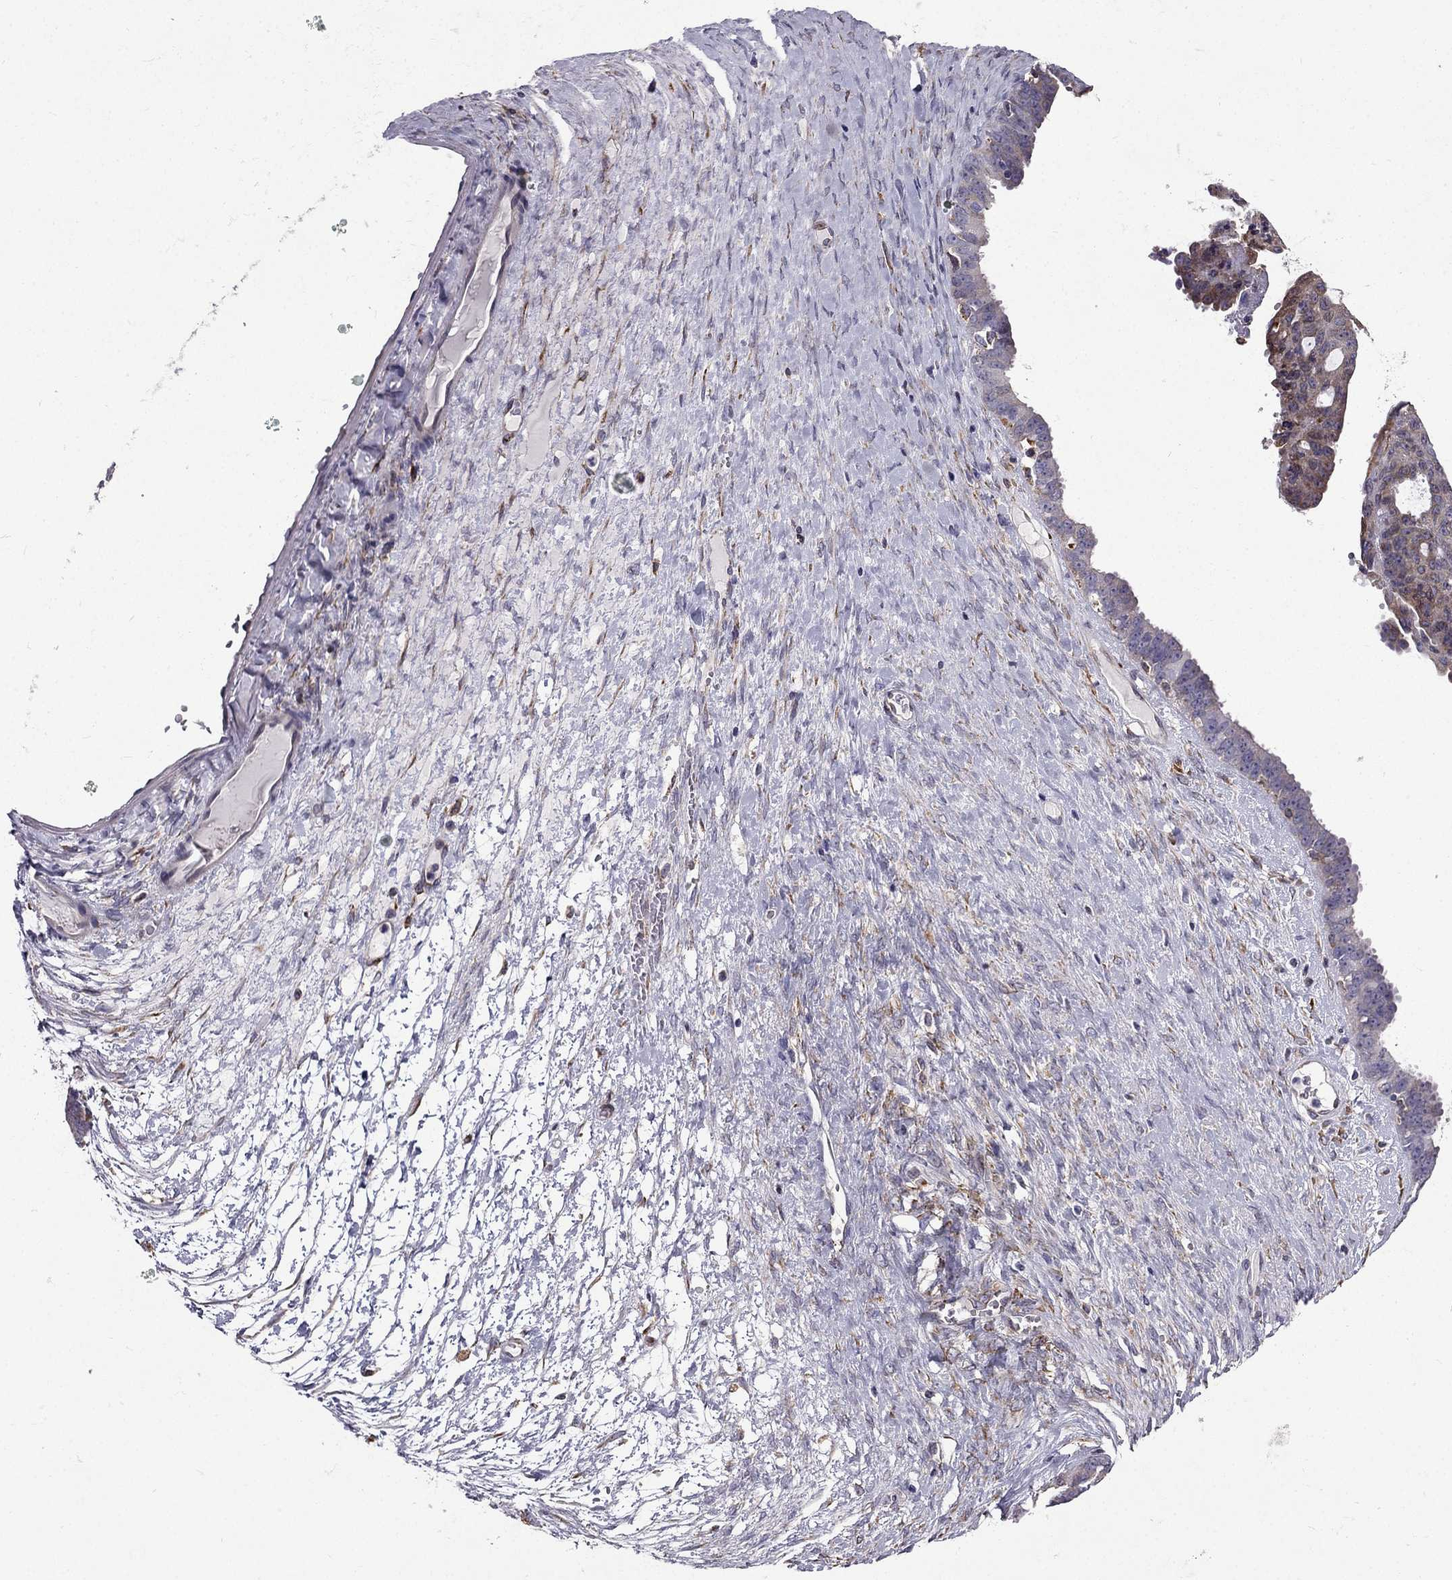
{"staining": {"intensity": "moderate", "quantity": "<25%", "location": "cytoplasmic/membranous"}, "tissue": "ovarian cancer", "cell_type": "Tumor cells", "image_type": "cancer", "snomed": [{"axis": "morphology", "description": "Cystadenocarcinoma, serous, NOS"}, {"axis": "topography", "description": "Ovary"}], "caption": "Immunohistochemical staining of human serous cystadenocarcinoma (ovarian) reveals low levels of moderate cytoplasmic/membranous positivity in about <25% of tumor cells. Using DAB (3,3'-diaminobenzidine) (brown) and hematoxylin (blue) stains, captured at high magnification using brightfield microscopy.", "gene": "IKBIP", "patient": {"sex": "female", "age": 71}}